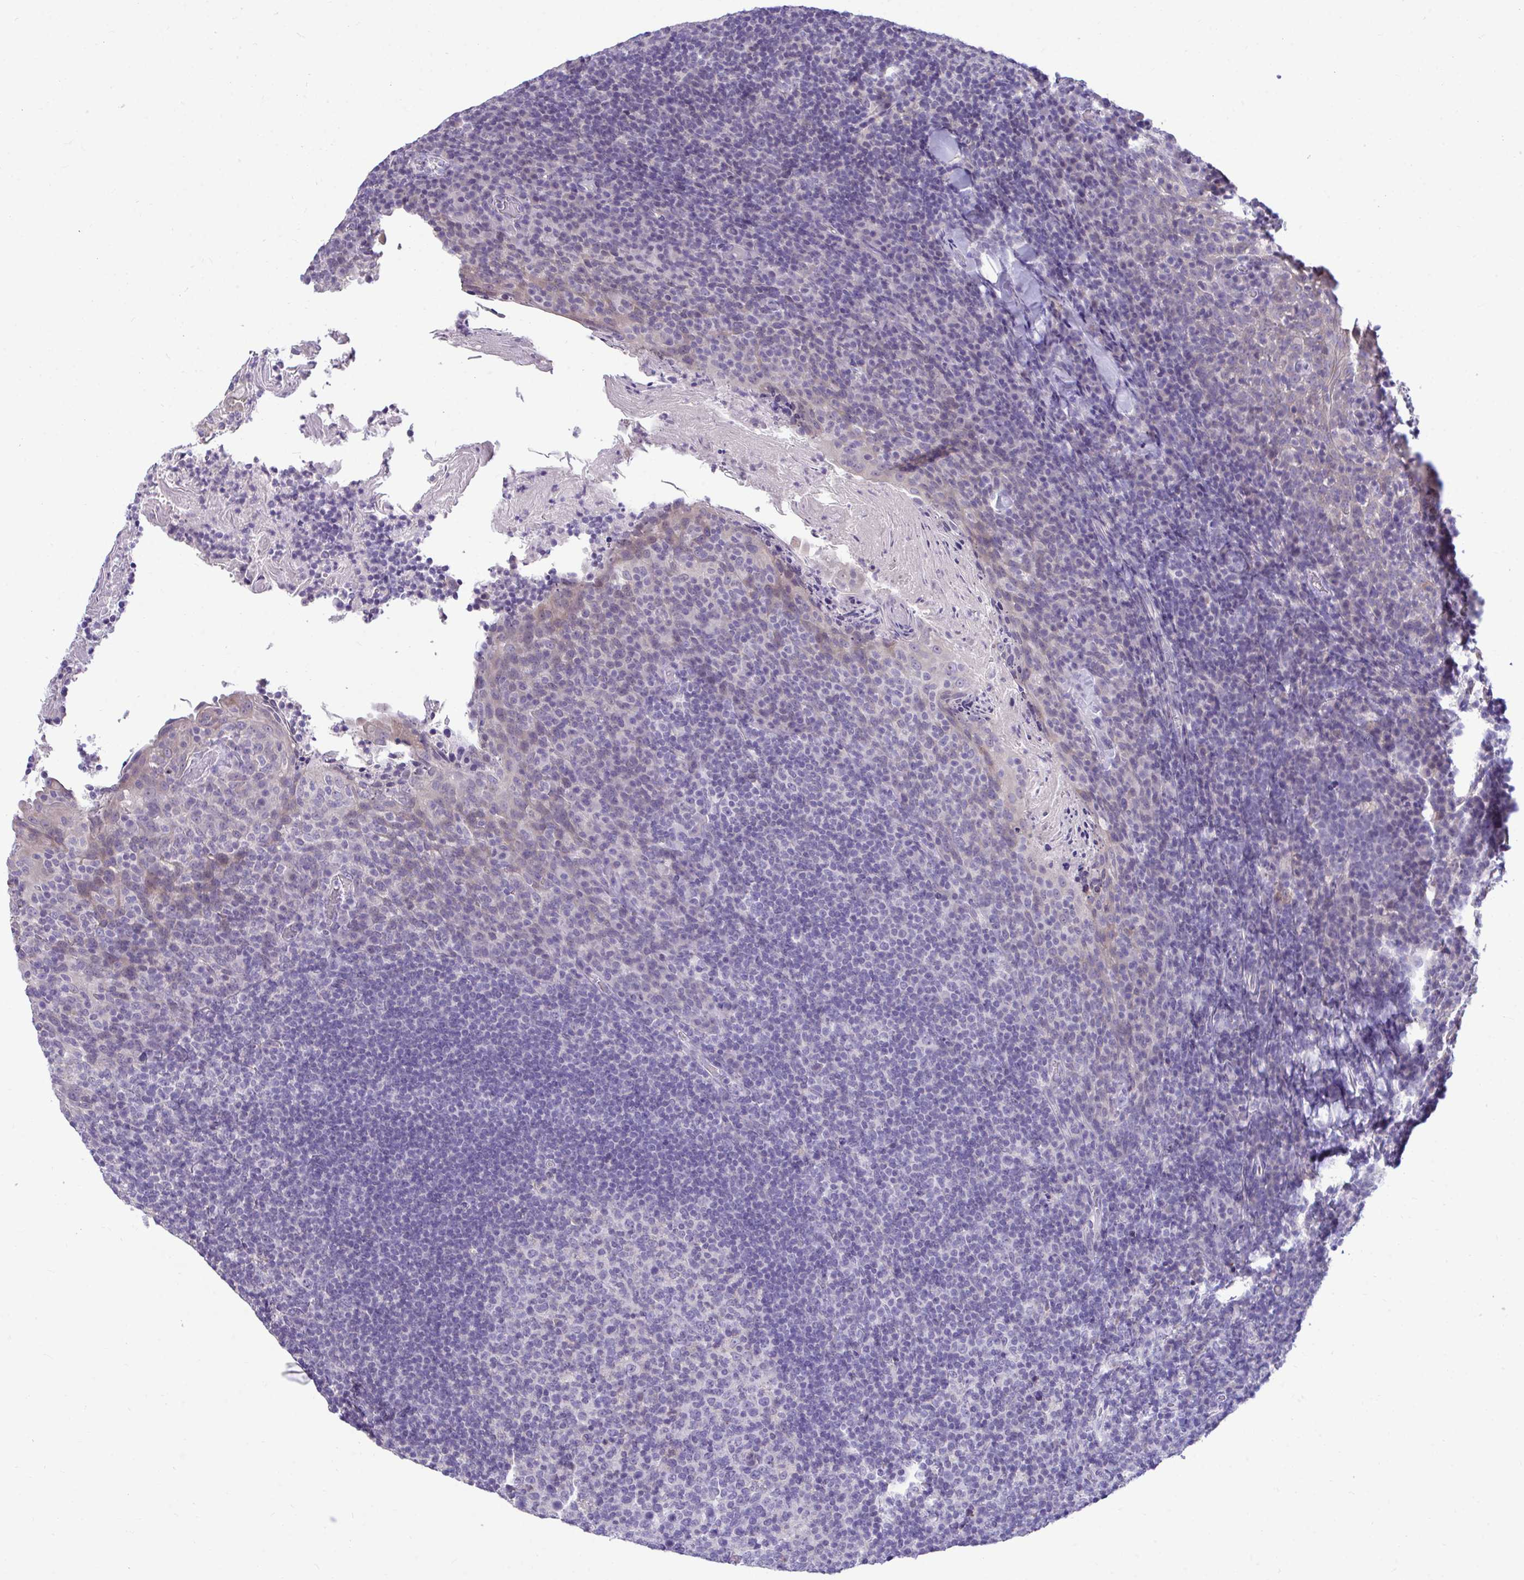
{"staining": {"intensity": "negative", "quantity": "none", "location": "none"}, "tissue": "tonsil", "cell_type": "Germinal center cells", "image_type": "normal", "snomed": [{"axis": "morphology", "description": "Normal tissue, NOS"}, {"axis": "topography", "description": "Tonsil"}], "caption": "IHC image of normal tonsil stained for a protein (brown), which displays no positivity in germinal center cells.", "gene": "PIGK", "patient": {"sex": "female", "age": 10}}